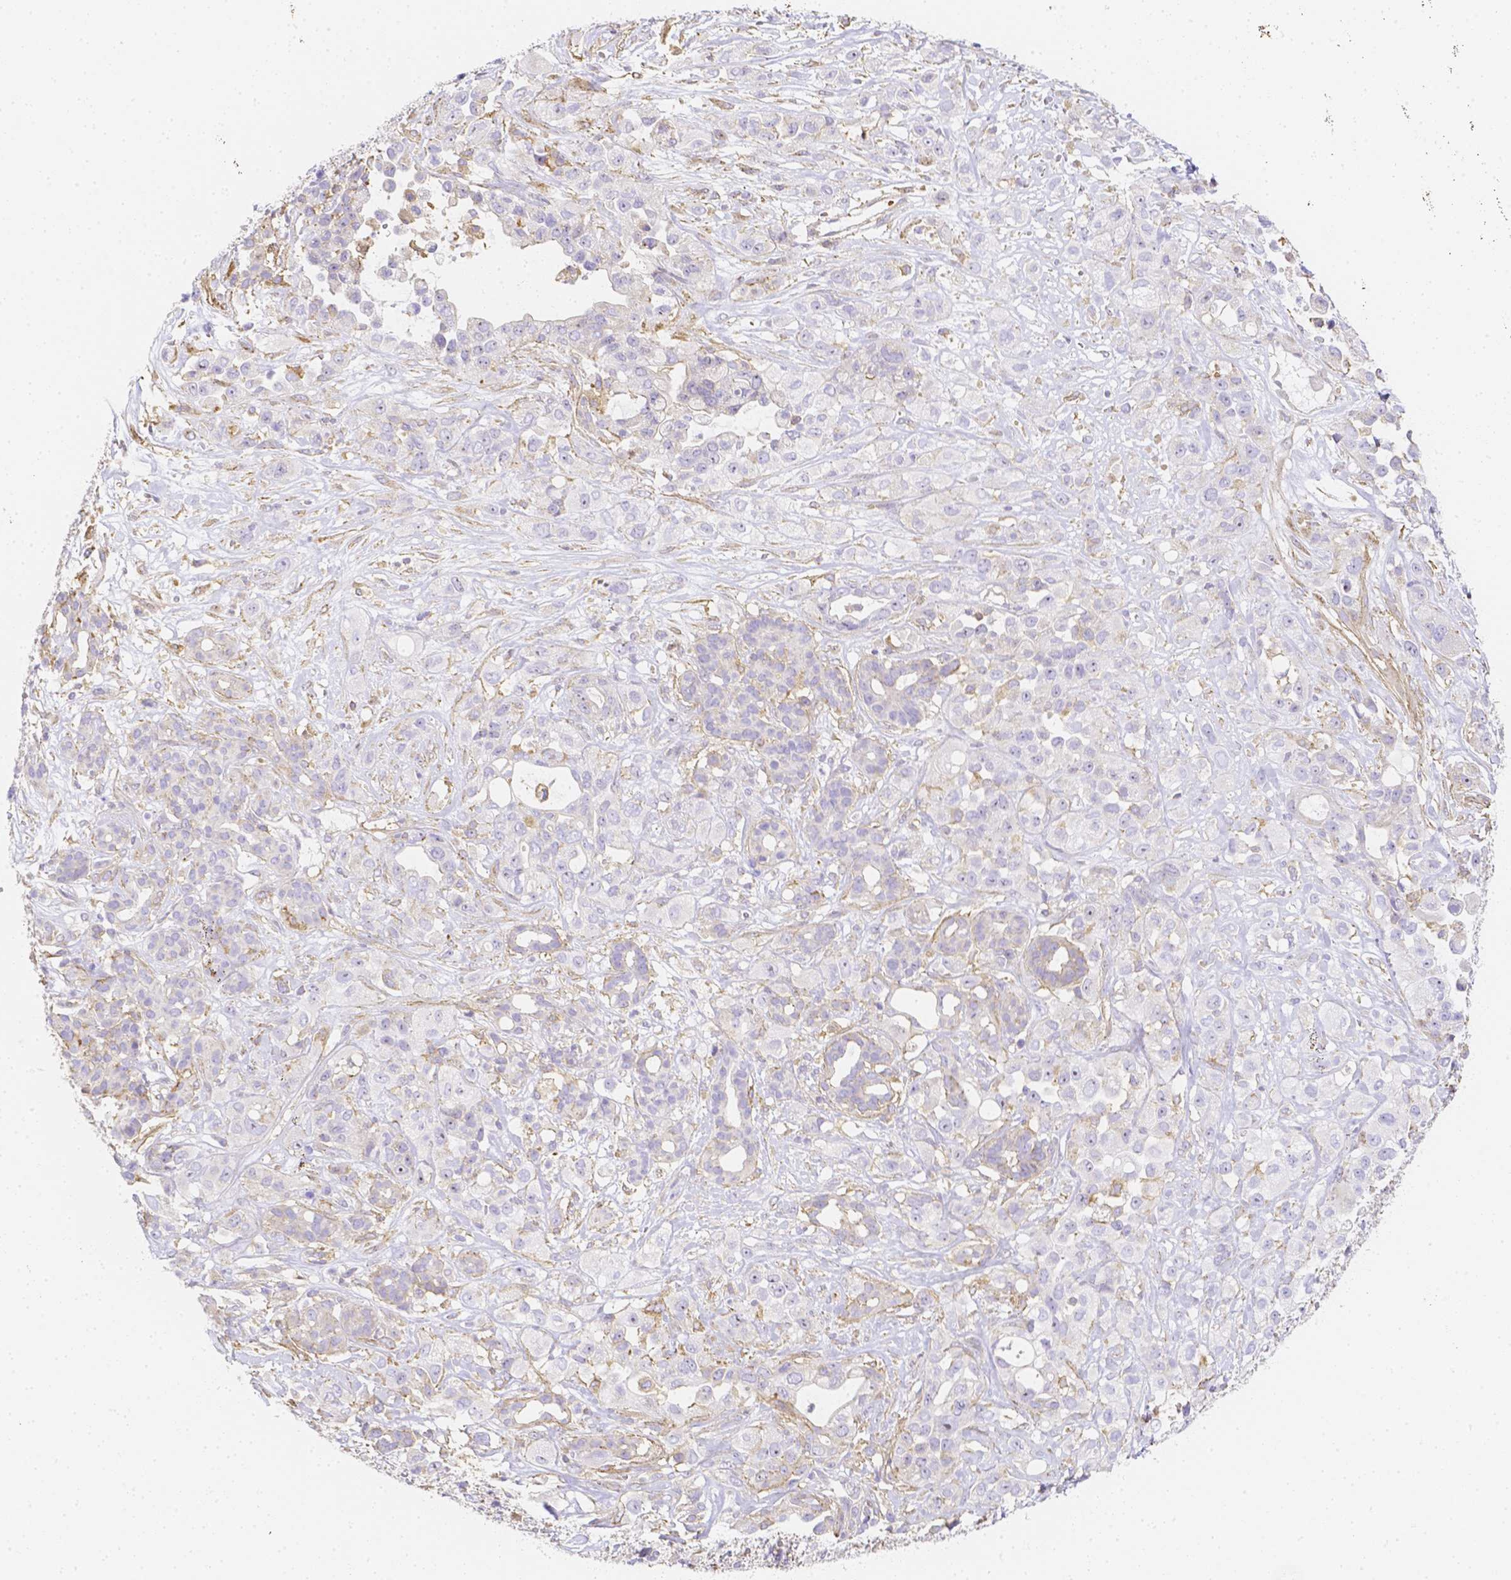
{"staining": {"intensity": "negative", "quantity": "none", "location": "none"}, "tissue": "pancreatic cancer", "cell_type": "Tumor cells", "image_type": "cancer", "snomed": [{"axis": "morphology", "description": "Adenocarcinoma, NOS"}, {"axis": "topography", "description": "Pancreas"}], "caption": "Pancreatic adenocarcinoma was stained to show a protein in brown. There is no significant staining in tumor cells. The staining is performed using DAB brown chromogen with nuclei counter-stained in using hematoxylin.", "gene": "ASAH2", "patient": {"sex": "male", "age": 44}}